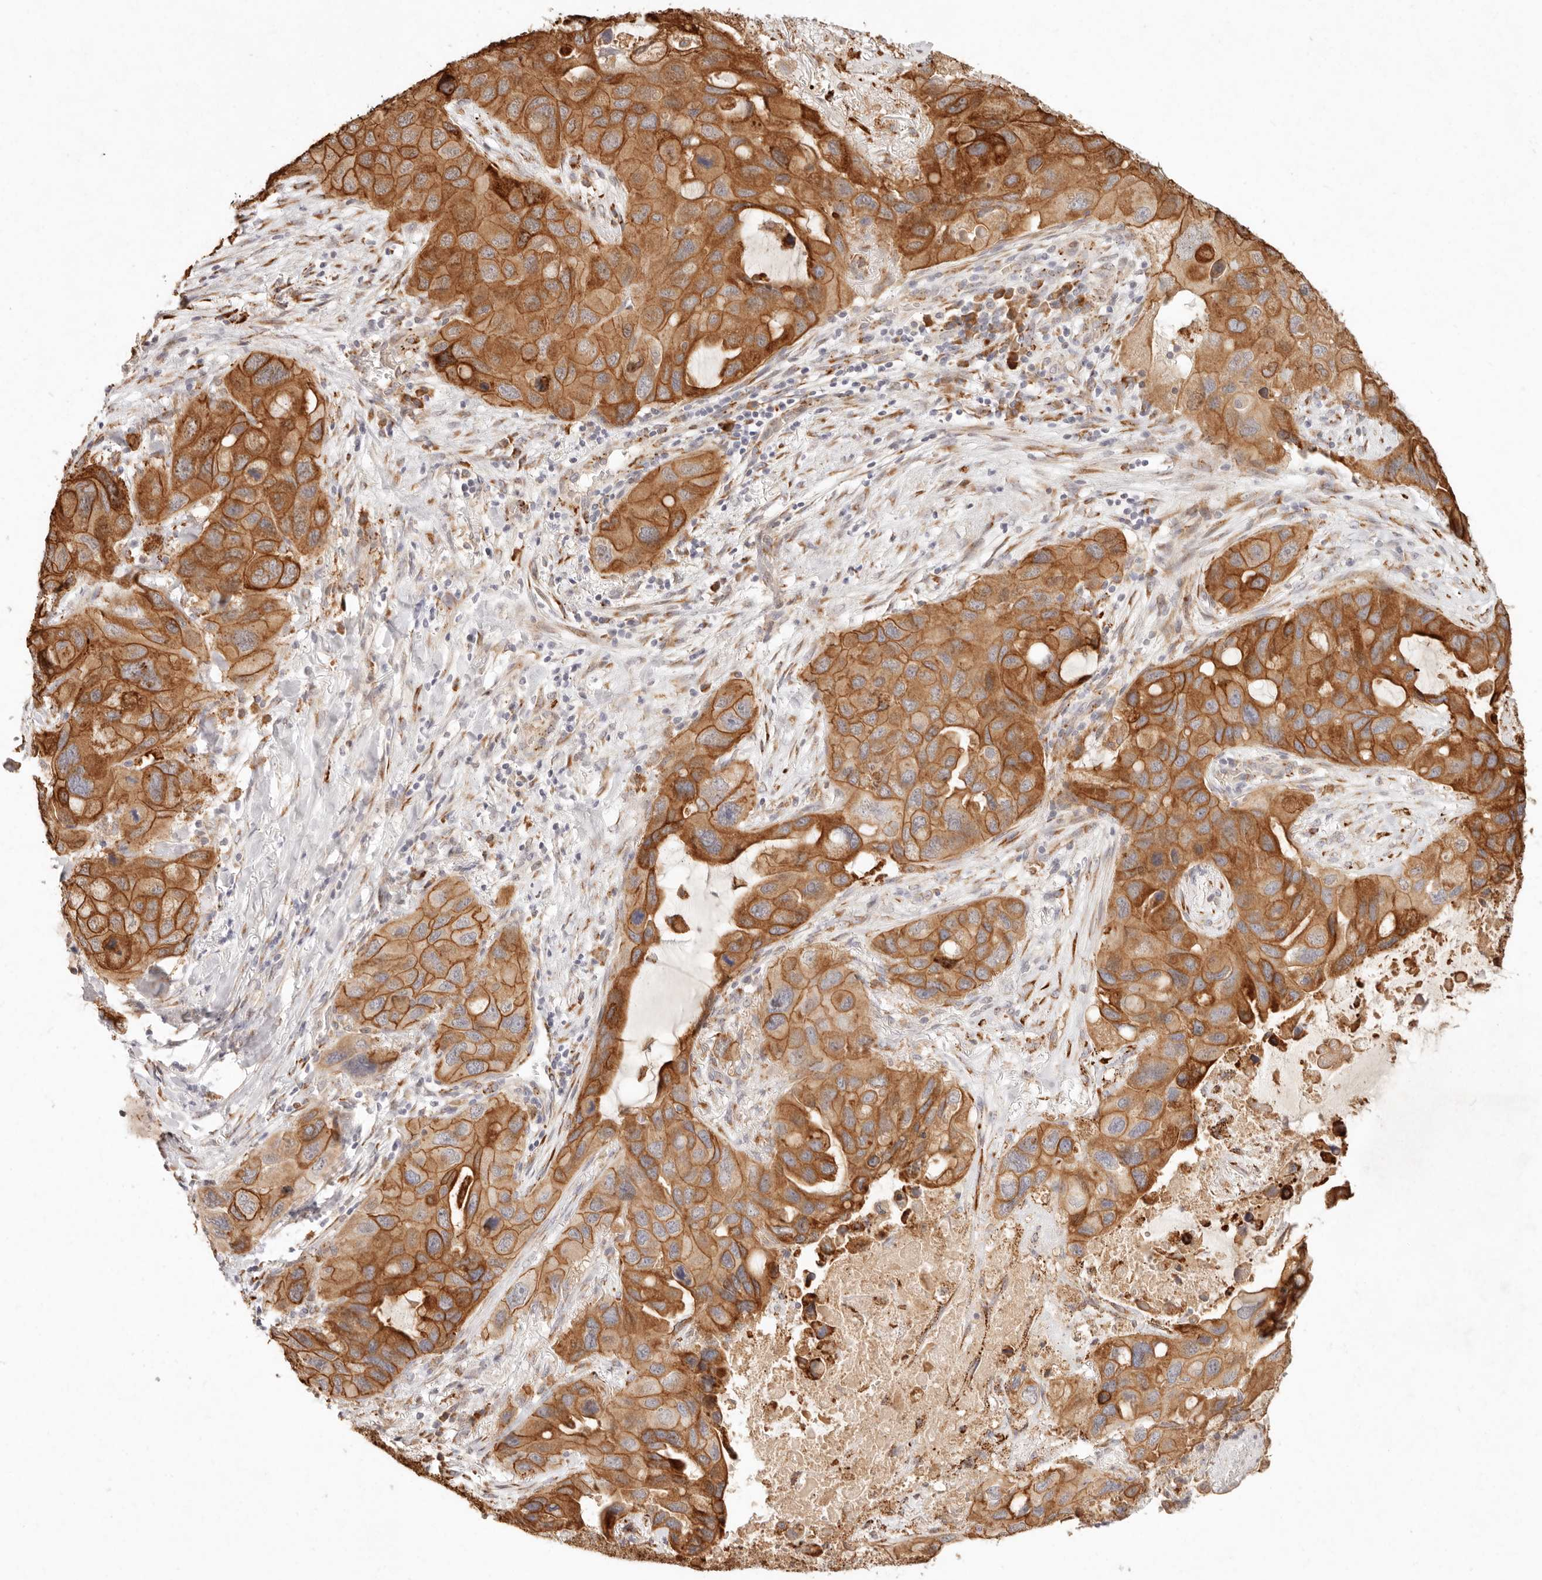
{"staining": {"intensity": "strong", "quantity": ">75%", "location": "cytoplasmic/membranous"}, "tissue": "lung cancer", "cell_type": "Tumor cells", "image_type": "cancer", "snomed": [{"axis": "morphology", "description": "Squamous cell carcinoma, NOS"}, {"axis": "topography", "description": "Lung"}], "caption": "IHC of human lung squamous cell carcinoma reveals high levels of strong cytoplasmic/membranous expression in about >75% of tumor cells.", "gene": "C1orf127", "patient": {"sex": "female", "age": 73}}